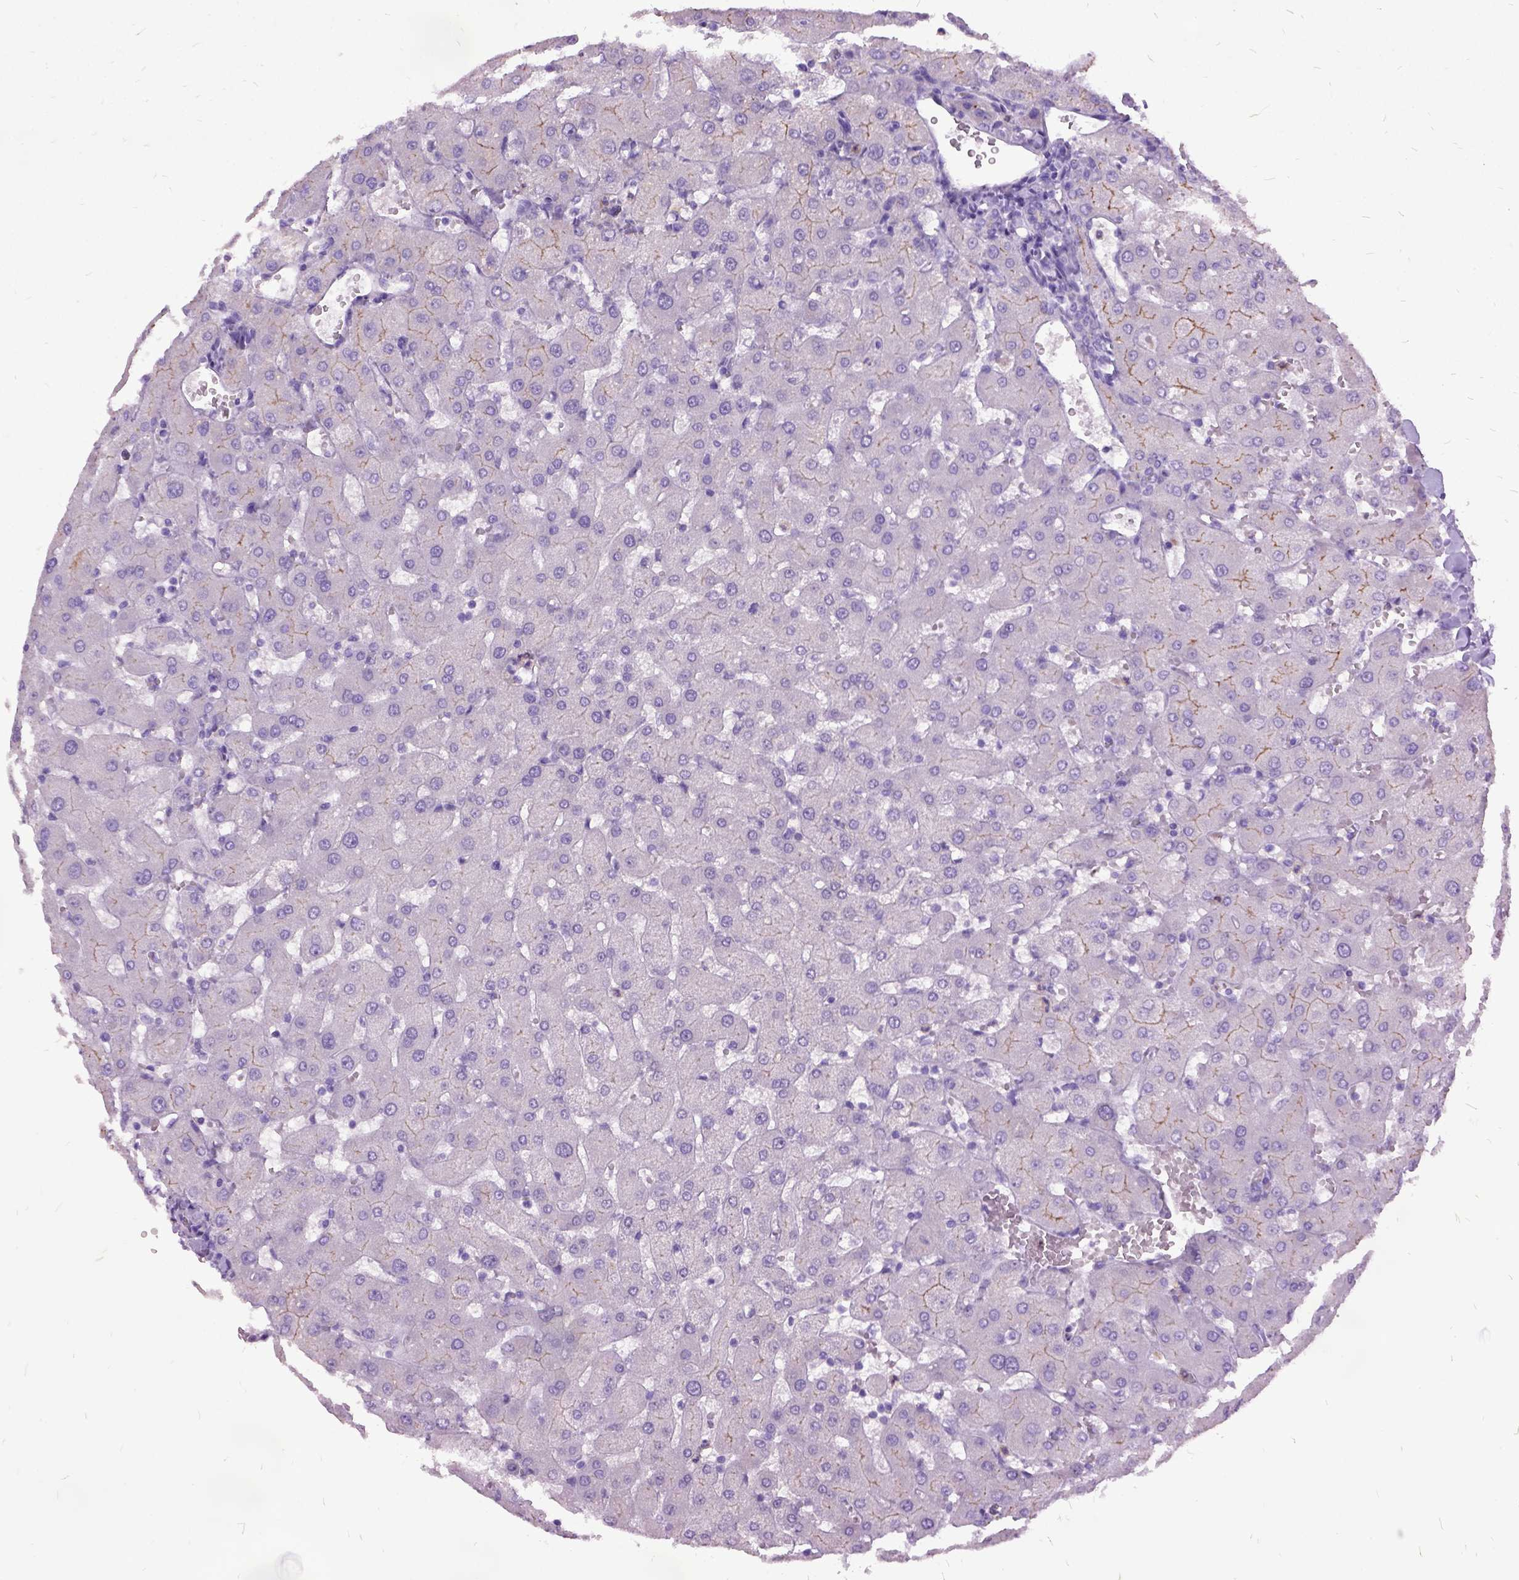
{"staining": {"intensity": "negative", "quantity": "none", "location": "none"}, "tissue": "liver", "cell_type": "Cholangiocytes", "image_type": "normal", "snomed": [{"axis": "morphology", "description": "Normal tissue, NOS"}, {"axis": "topography", "description": "Liver"}], "caption": "Immunohistochemistry of benign human liver displays no staining in cholangiocytes.", "gene": "MME", "patient": {"sex": "female", "age": 63}}